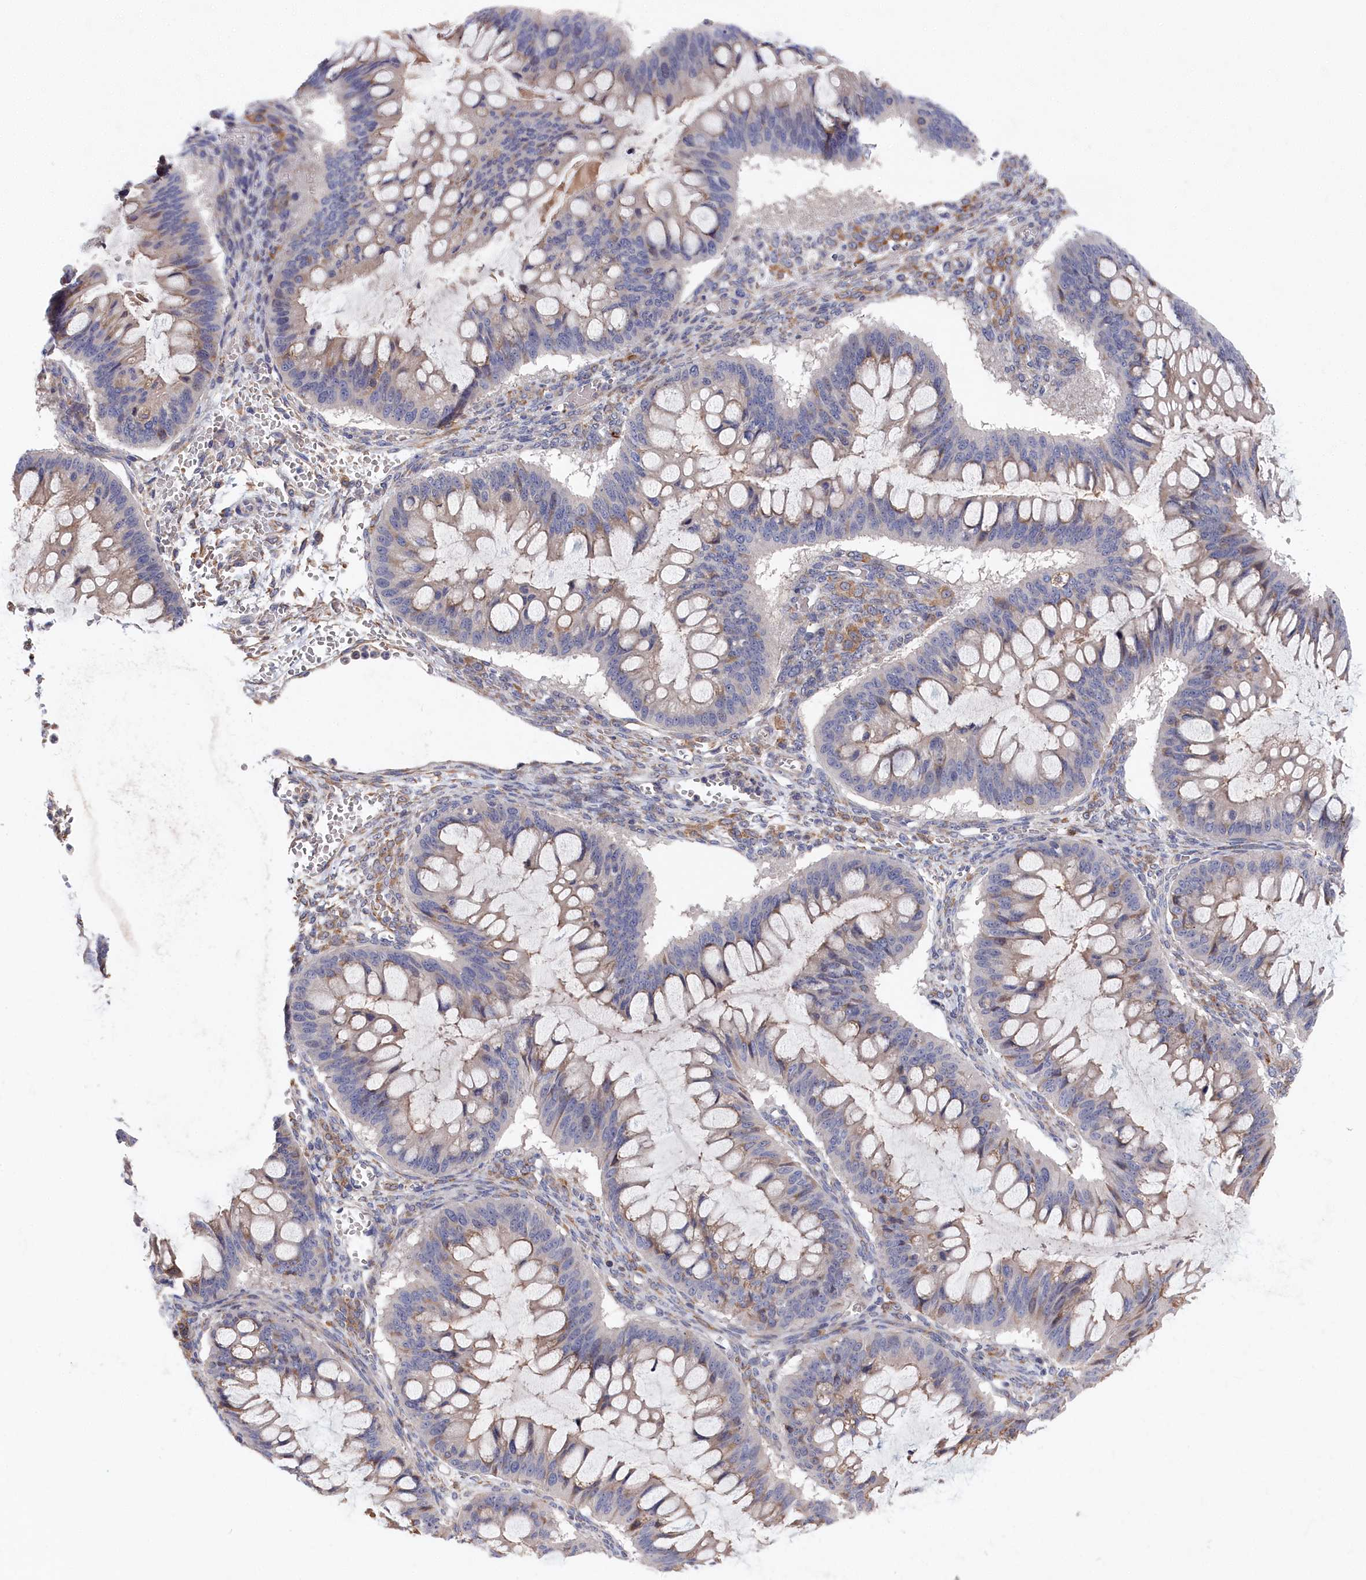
{"staining": {"intensity": "weak", "quantity": "<25%", "location": "cytoplasmic/membranous"}, "tissue": "ovarian cancer", "cell_type": "Tumor cells", "image_type": "cancer", "snomed": [{"axis": "morphology", "description": "Cystadenocarcinoma, mucinous, NOS"}, {"axis": "topography", "description": "Ovary"}], "caption": "Protein analysis of ovarian mucinous cystadenocarcinoma shows no significant positivity in tumor cells. The staining was performed using DAB (3,3'-diaminobenzidine) to visualize the protein expression in brown, while the nuclei were stained in blue with hematoxylin (Magnification: 20x).", "gene": "CYB5D2", "patient": {"sex": "female", "age": 73}}